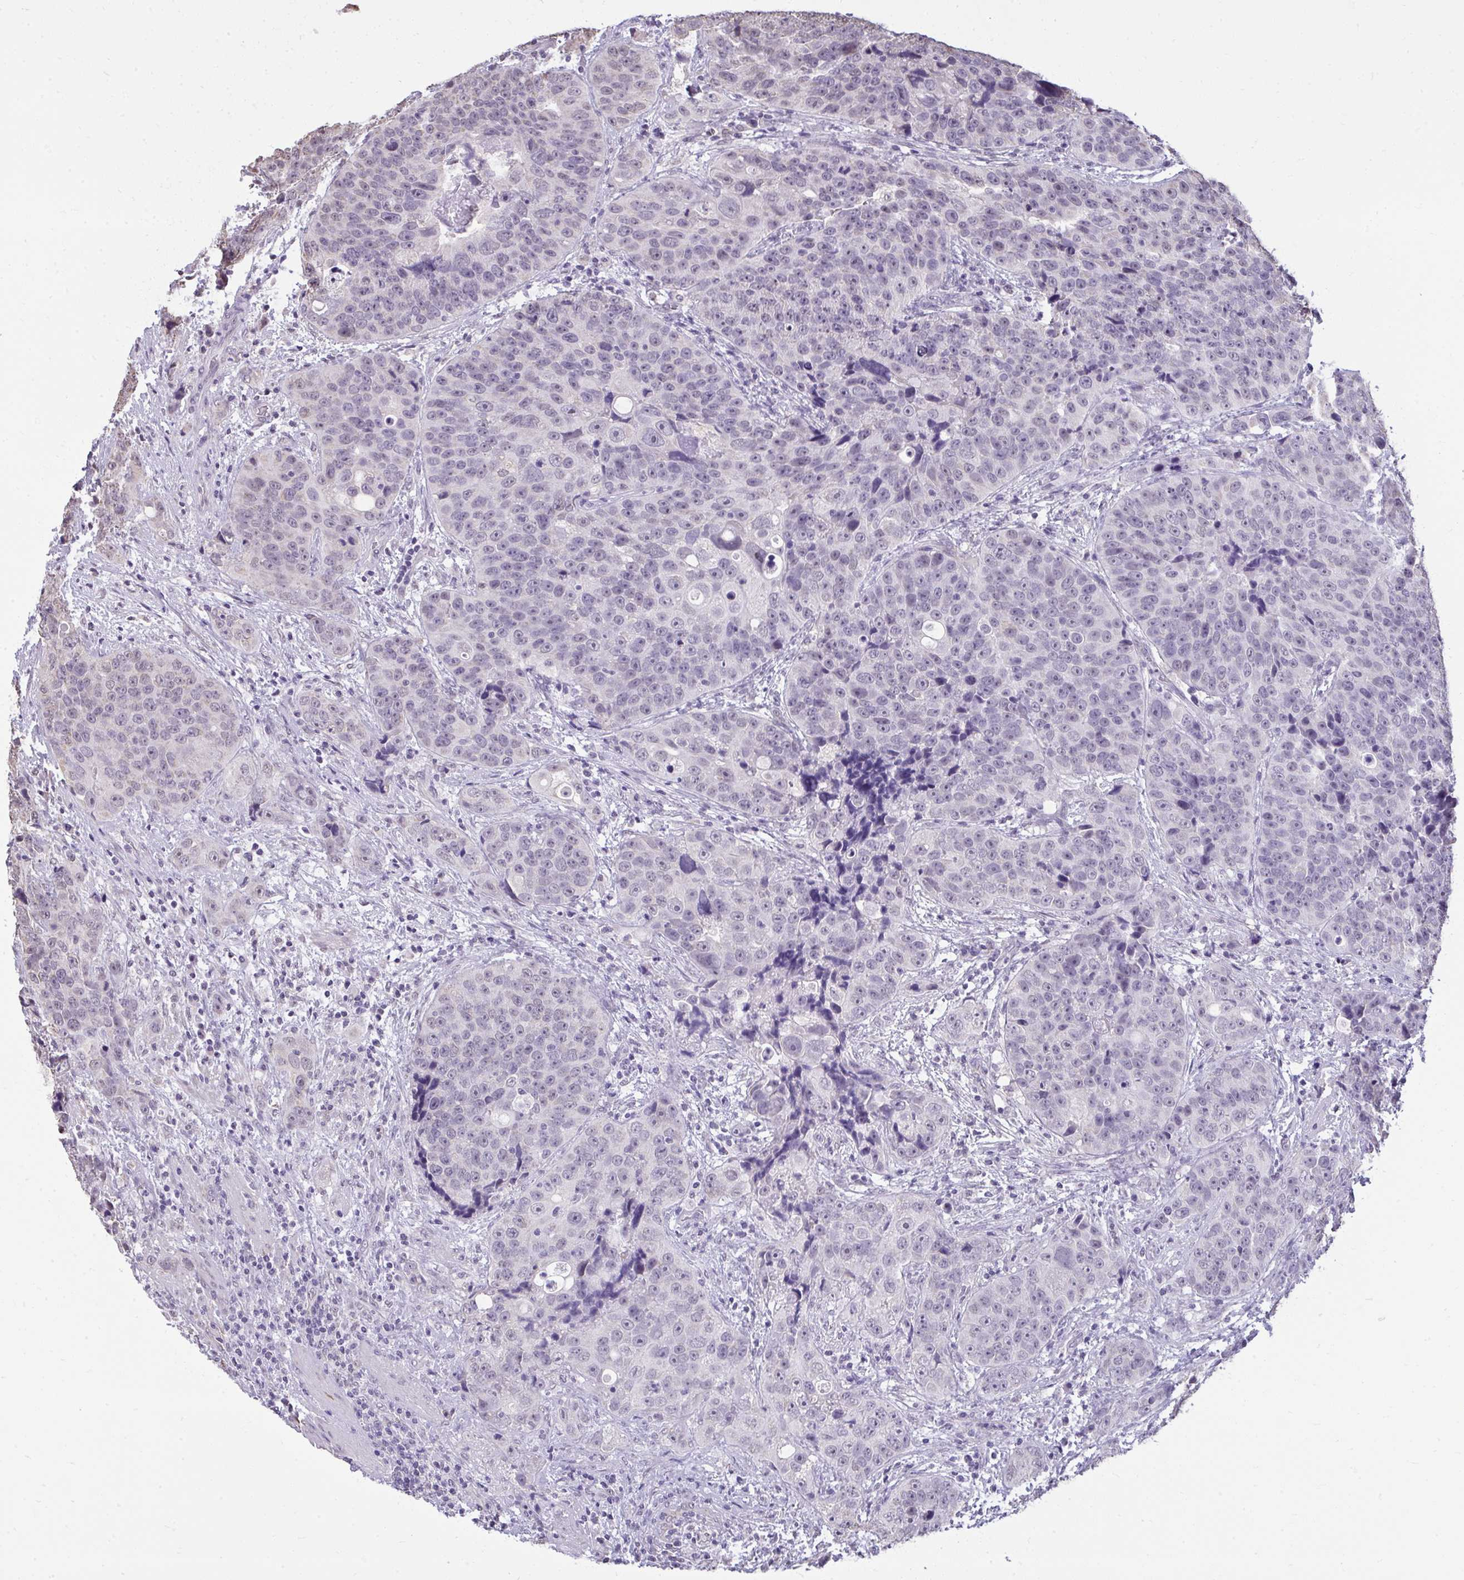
{"staining": {"intensity": "negative", "quantity": "none", "location": "none"}, "tissue": "urothelial cancer", "cell_type": "Tumor cells", "image_type": "cancer", "snomed": [{"axis": "morphology", "description": "Urothelial carcinoma, NOS"}, {"axis": "topography", "description": "Urinary bladder"}], "caption": "Immunohistochemistry of human transitional cell carcinoma exhibits no staining in tumor cells.", "gene": "NPPA", "patient": {"sex": "male", "age": 52}}